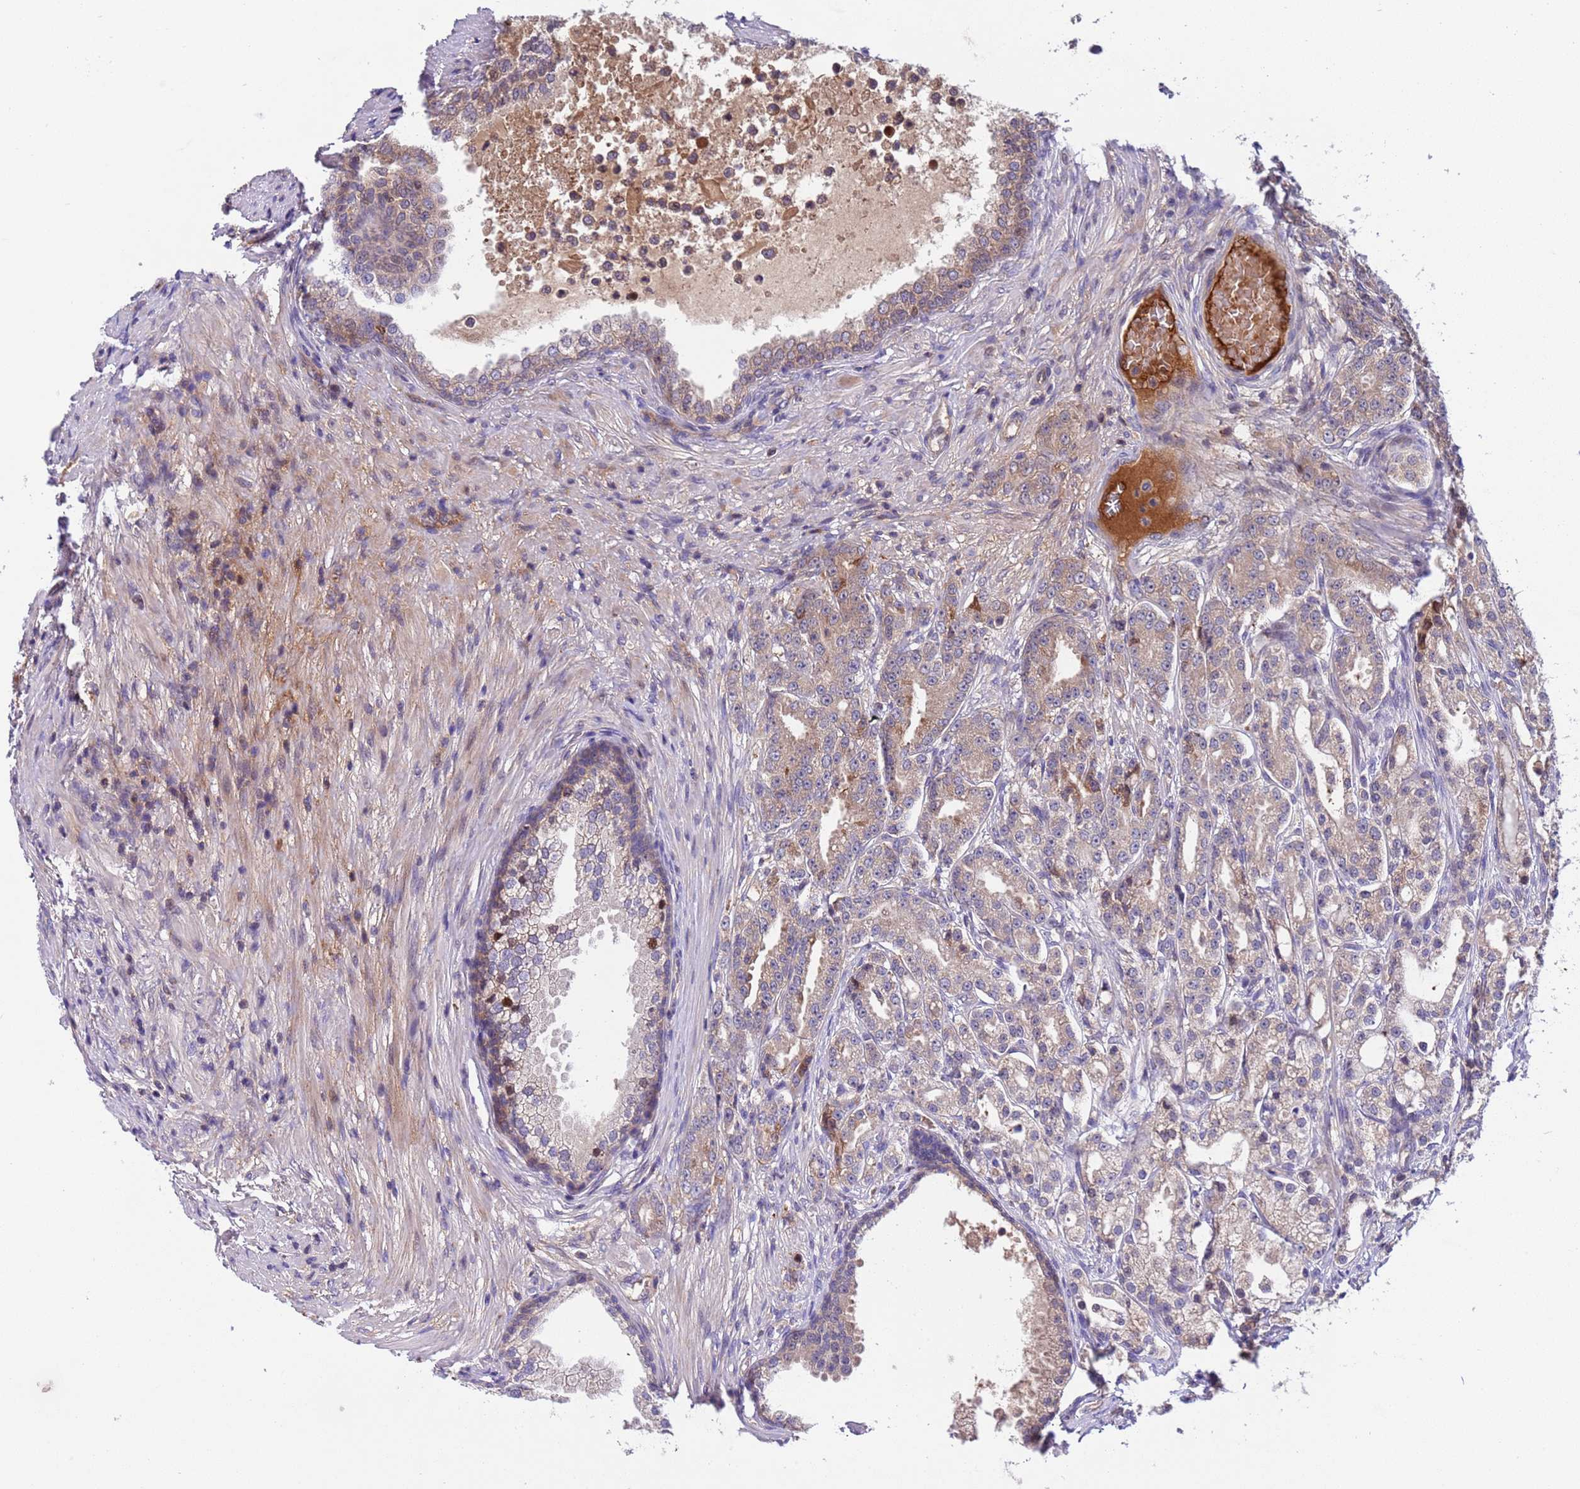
{"staining": {"intensity": "weak", "quantity": "<25%", "location": "cytoplasmic/membranous"}, "tissue": "prostate cancer", "cell_type": "Tumor cells", "image_type": "cancer", "snomed": [{"axis": "morphology", "description": "Adenocarcinoma, High grade"}, {"axis": "topography", "description": "Prostate"}], "caption": "DAB immunohistochemical staining of human prostate cancer (adenocarcinoma (high-grade)) shows no significant expression in tumor cells. (IHC, brightfield microscopy, high magnification).", "gene": "PARP16", "patient": {"sex": "male", "age": 69}}